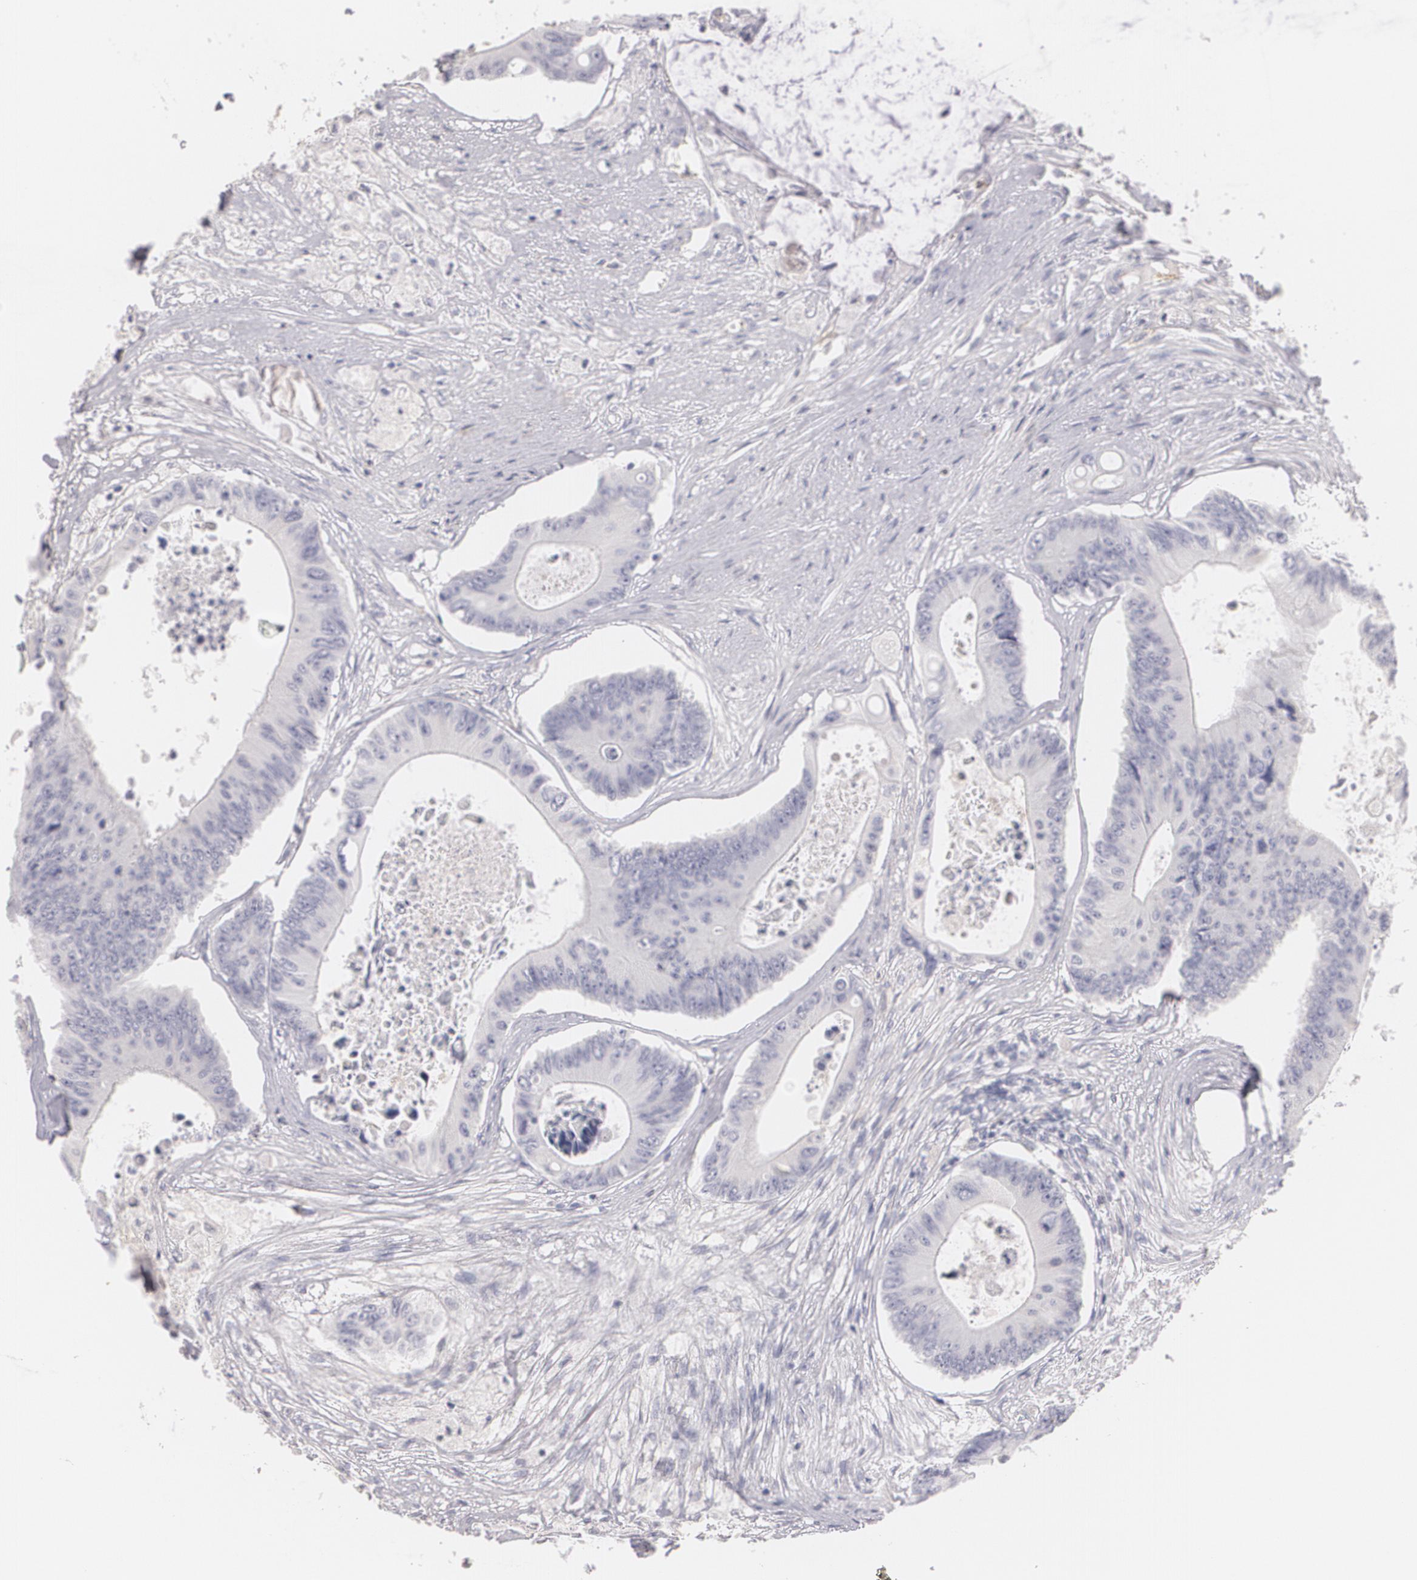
{"staining": {"intensity": "negative", "quantity": "none", "location": "none"}, "tissue": "colorectal cancer", "cell_type": "Tumor cells", "image_type": "cancer", "snomed": [{"axis": "morphology", "description": "Adenocarcinoma, NOS"}, {"axis": "topography", "description": "Colon"}], "caption": "Immunohistochemistry (IHC) photomicrograph of adenocarcinoma (colorectal) stained for a protein (brown), which reveals no staining in tumor cells.", "gene": "NGFR", "patient": {"sex": "male", "age": 65}}